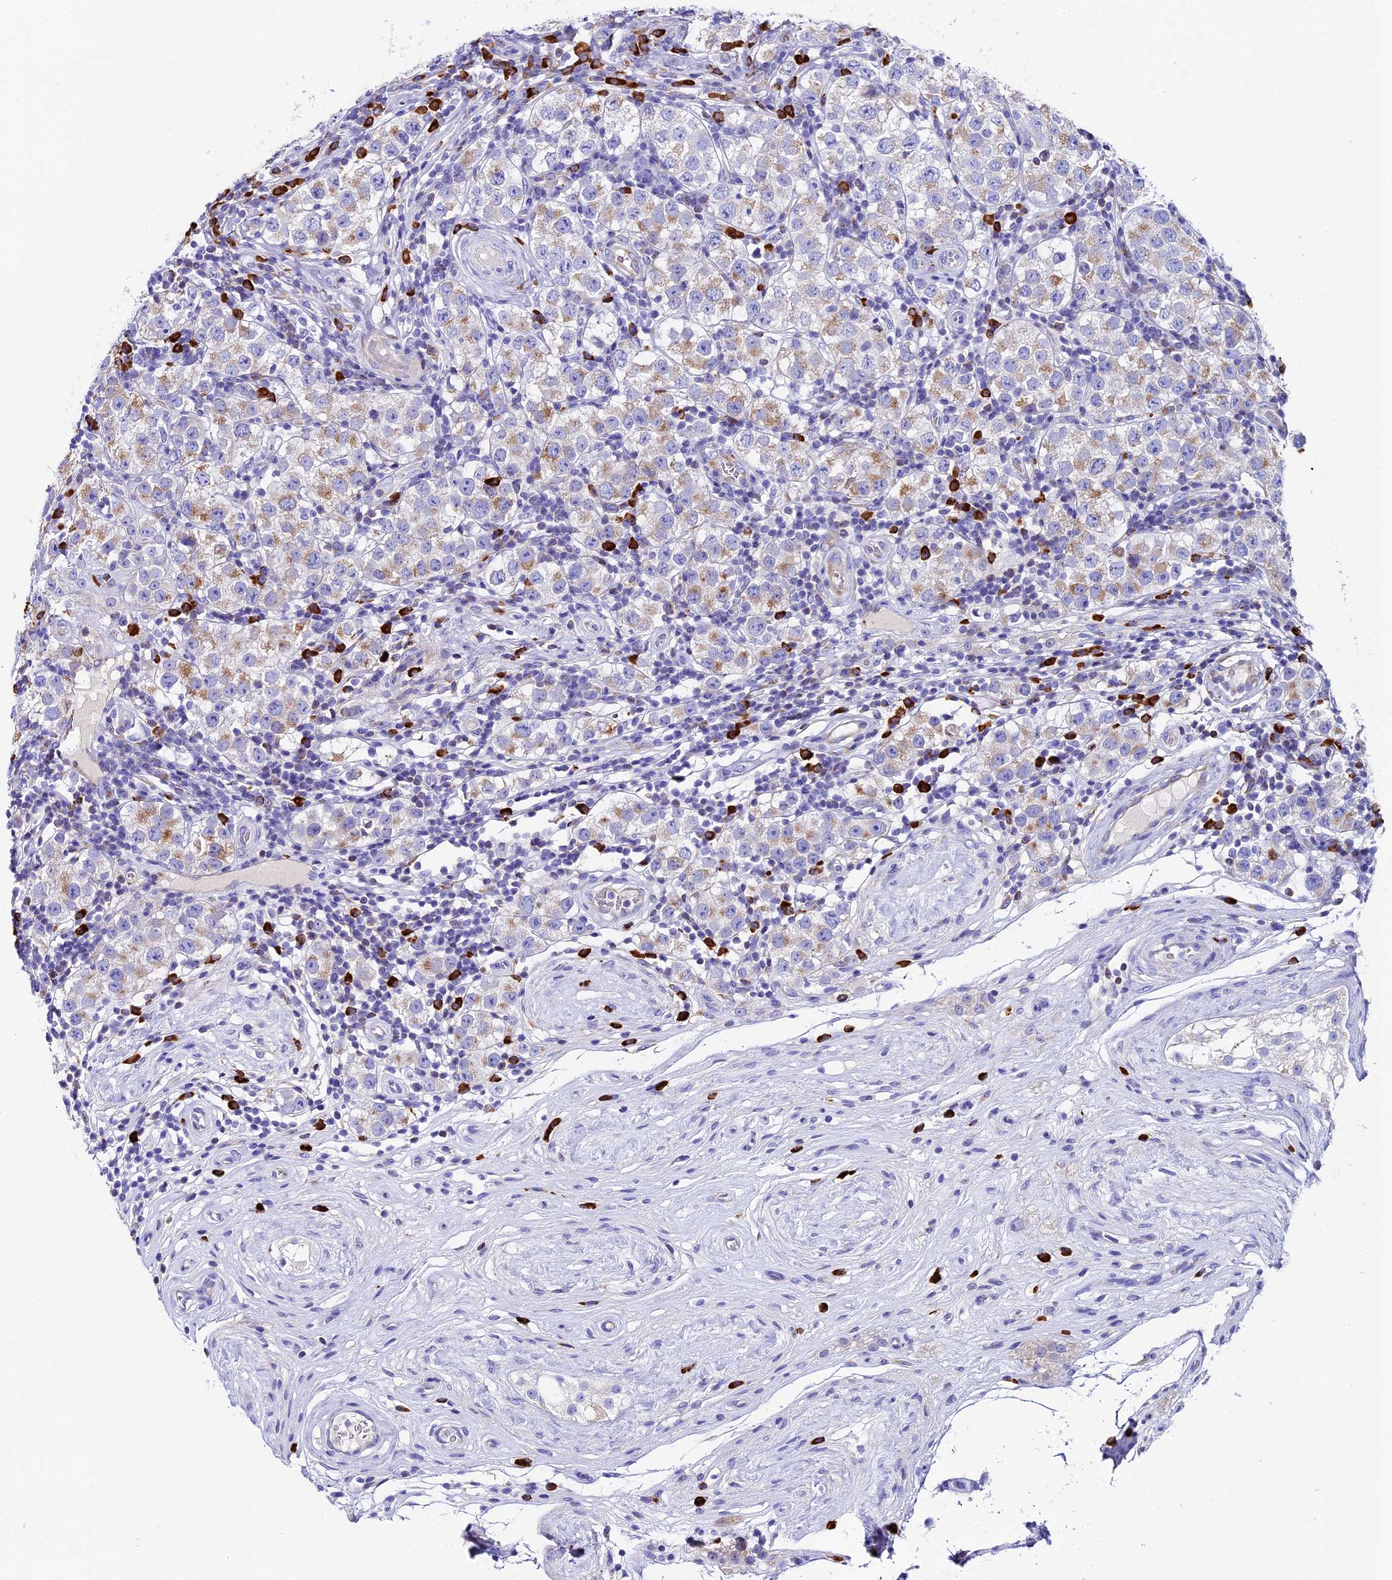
{"staining": {"intensity": "moderate", "quantity": "25%-75%", "location": "cytoplasmic/membranous"}, "tissue": "testis cancer", "cell_type": "Tumor cells", "image_type": "cancer", "snomed": [{"axis": "morphology", "description": "Seminoma, NOS"}, {"axis": "topography", "description": "Testis"}], "caption": "Protein staining demonstrates moderate cytoplasmic/membranous expression in about 25%-75% of tumor cells in testis cancer (seminoma).", "gene": "FKBP11", "patient": {"sex": "male", "age": 34}}